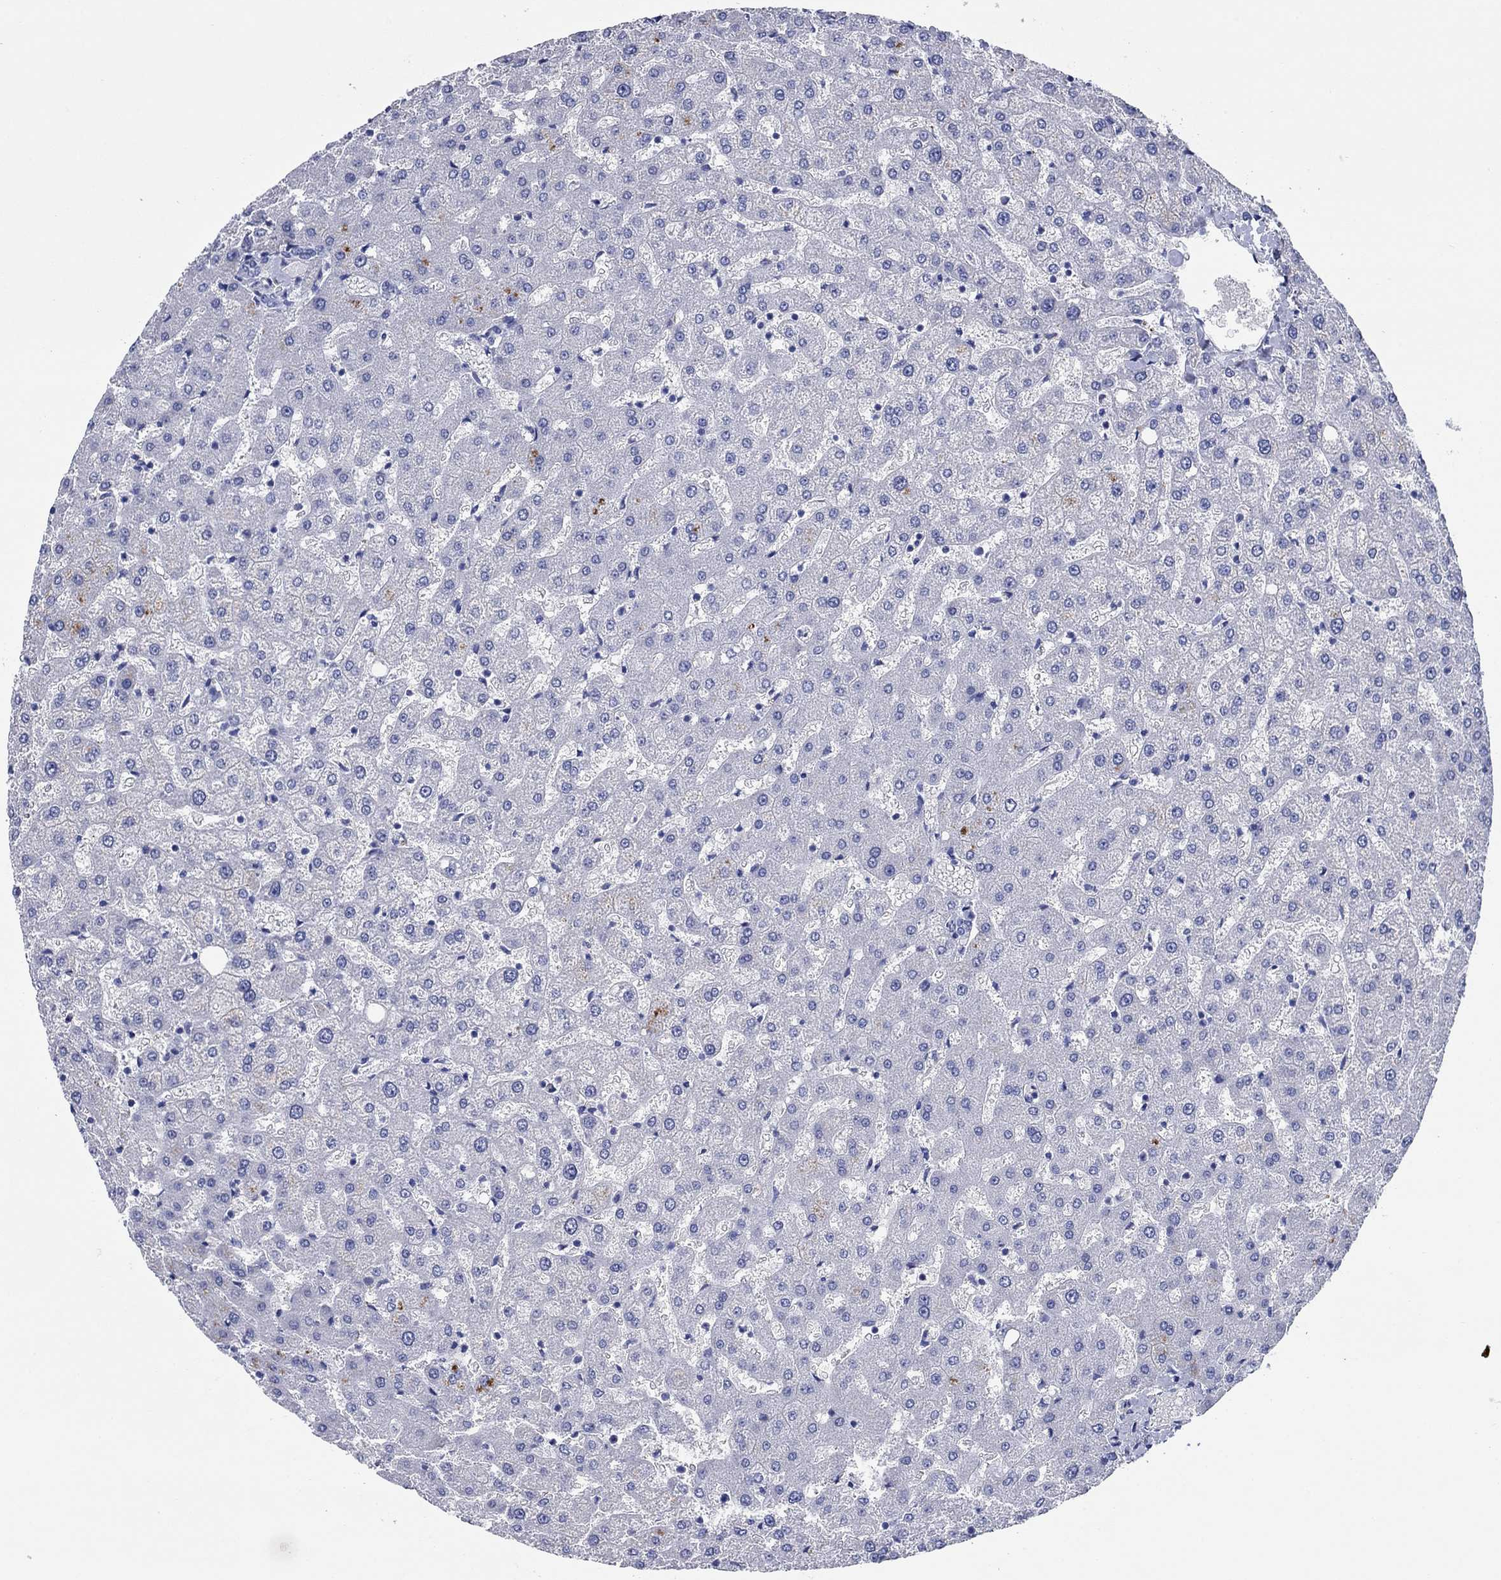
{"staining": {"intensity": "negative", "quantity": "none", "location": "none"}, "tissue": "liver", "cell_type": "Cholangiocytes", "image_type": "normal", "snomed": [{"axis": "morphology", "description": "Normal tissue, NOS"}, {"axis": "topography", "description": "Liver"}], "caption": "The immunohistochemistry (IHC) histopathology image has no significant positivity in cholangiocytes of liver. (DAB (3,3'-diaminobenzidine) immunohistochemistry (IHC) with hematoxylin counter stain).", "gene": "ENSG00000251537", "patient": {"sex": "female", "age": 50}}